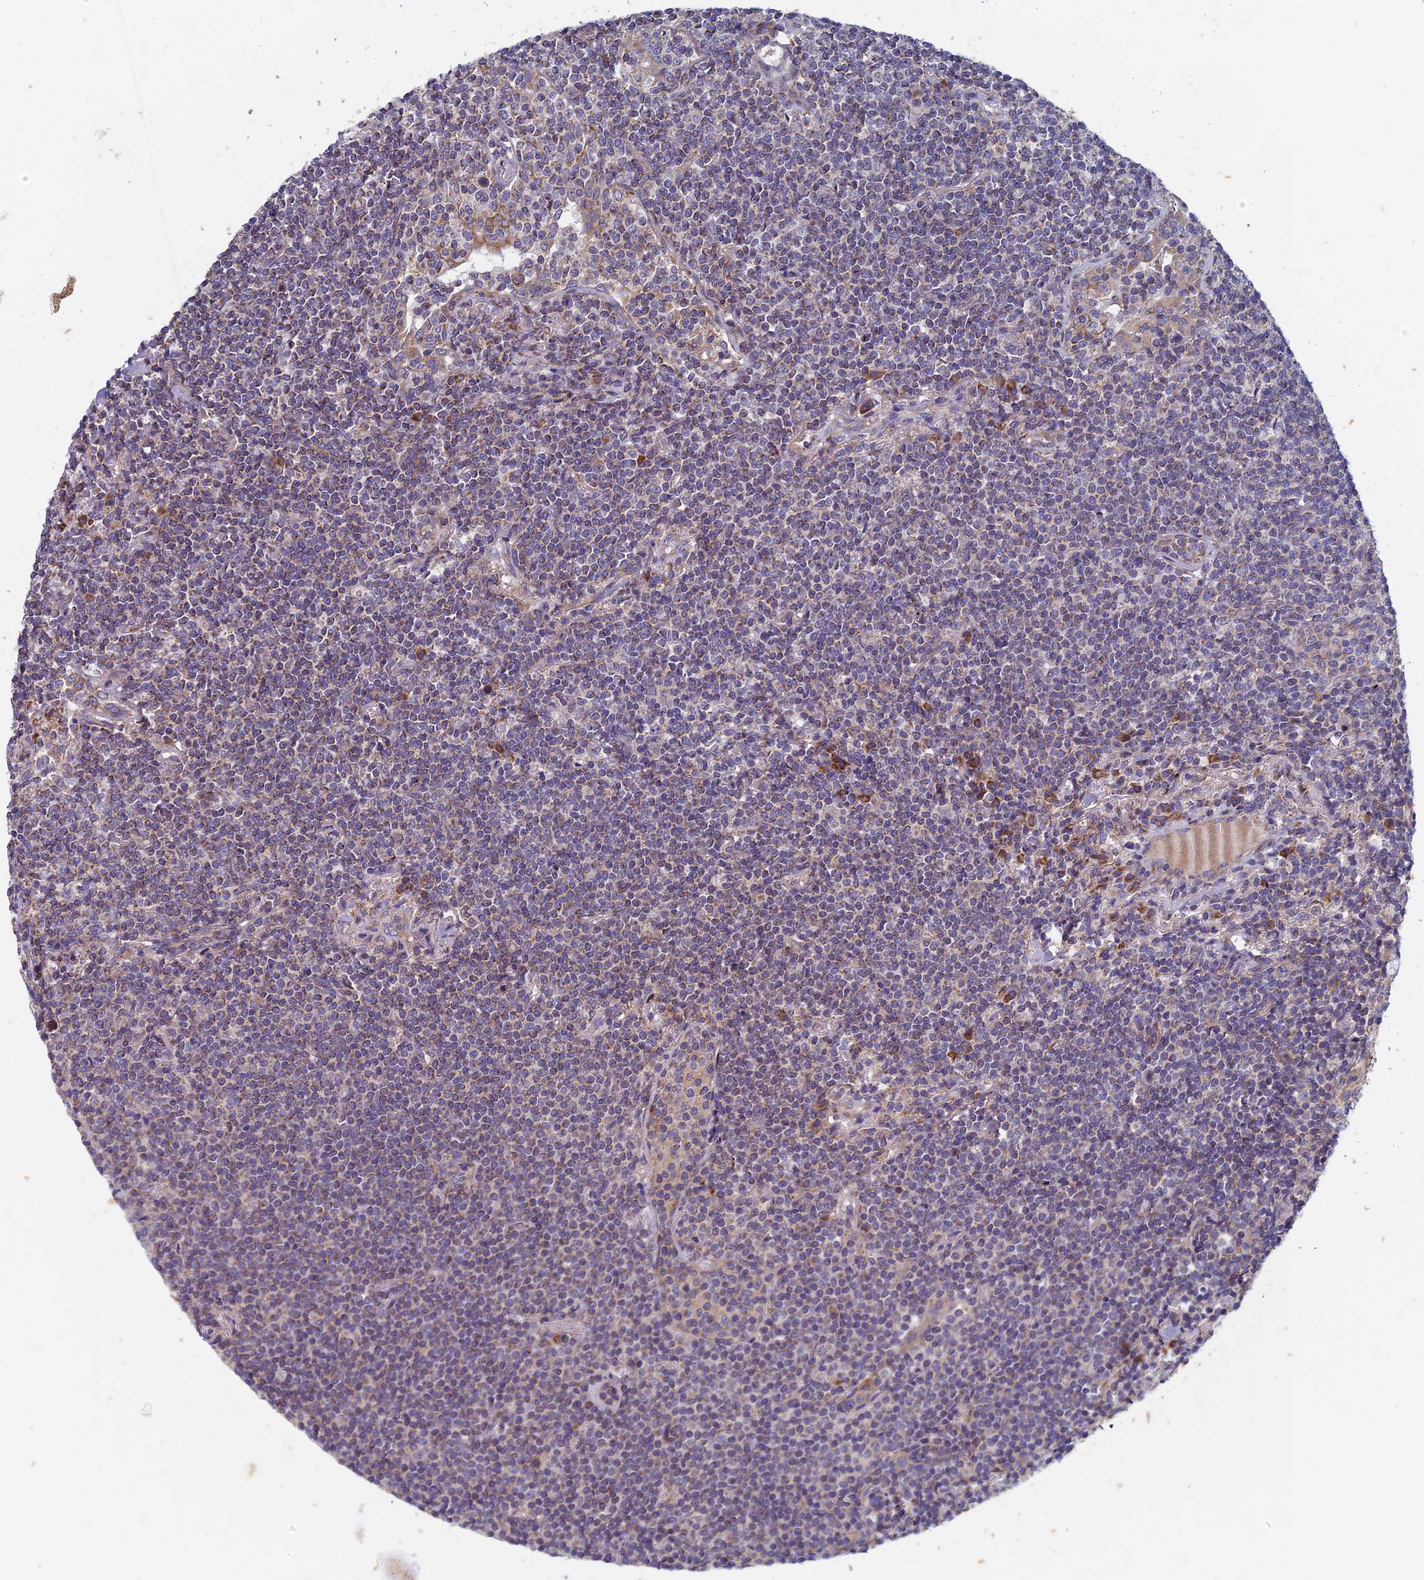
{"staining": {"intensity": "weak", "quantity": "25%-75%", "location": "cytoplasmic/membranous"}, "tissue": "lymphoma", "cell_type": "Tumor cells", "image_type": "cancer", "snomed": [{"axis": "morphology", "description": "Malignant lymphoma, non-Hodgkin's type, Low grade"}, {"axis": "topography", "description": "Lung"}], "caption": "Tumor cells reveal low levels of weak cytoplasmic/membranous staining in about 25%-75% of cells in human lymphoma.", "gene": "AP4S1", "patient": {"sex": "female", "age": 71}}